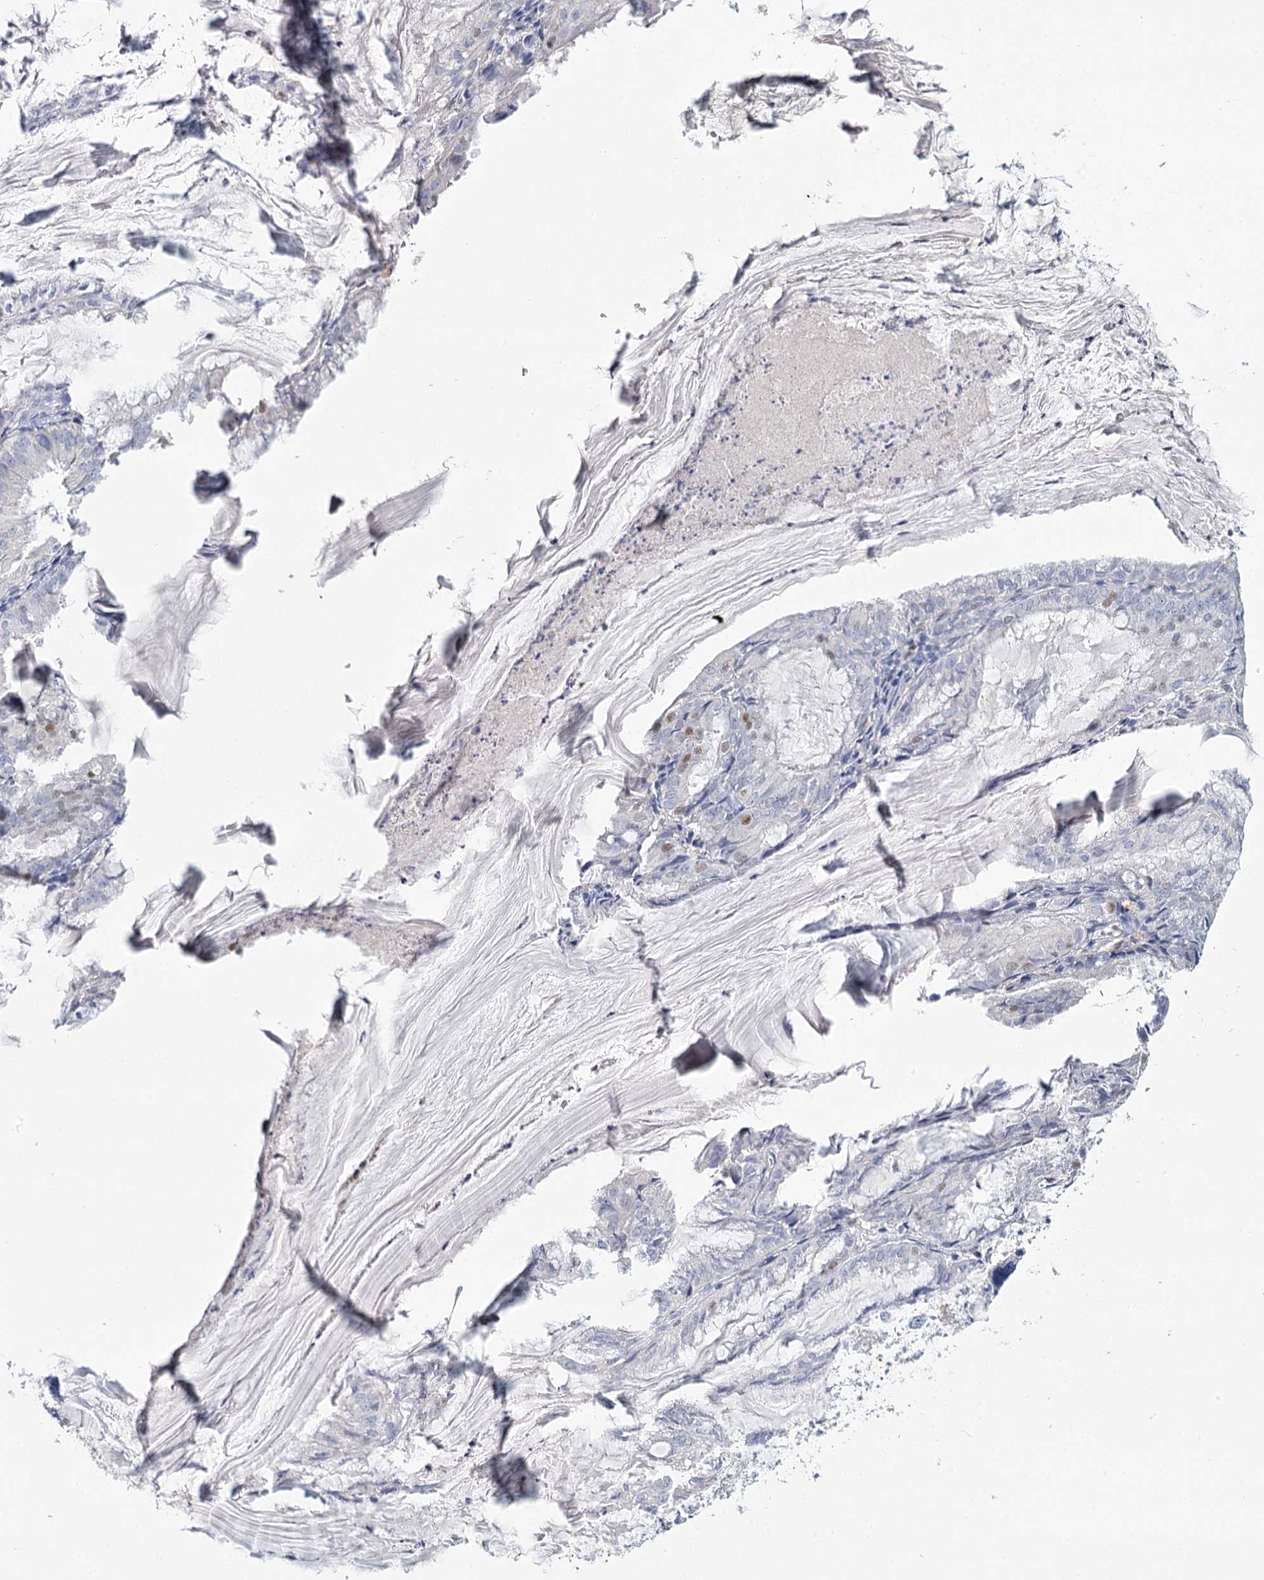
{"staining": {"intensity": "negative", "quantity": "none", "location": "none"}, "tissue": "endometrial cancer", "cell_type": "Tumor cells", "image_type": "cancer", "snomed": [{"axis": "morphology", "description": "Adenocarcinoma, NOS"}, {"axis": "topography", "description": "Endometrium"}], "caption": "A photomicrograph of human endometrial cancer (adenocarcinoma) is negative for staining in tumor cells.", "gene": "IGSF3", "patient": {"sex": "female", "age": 86}}